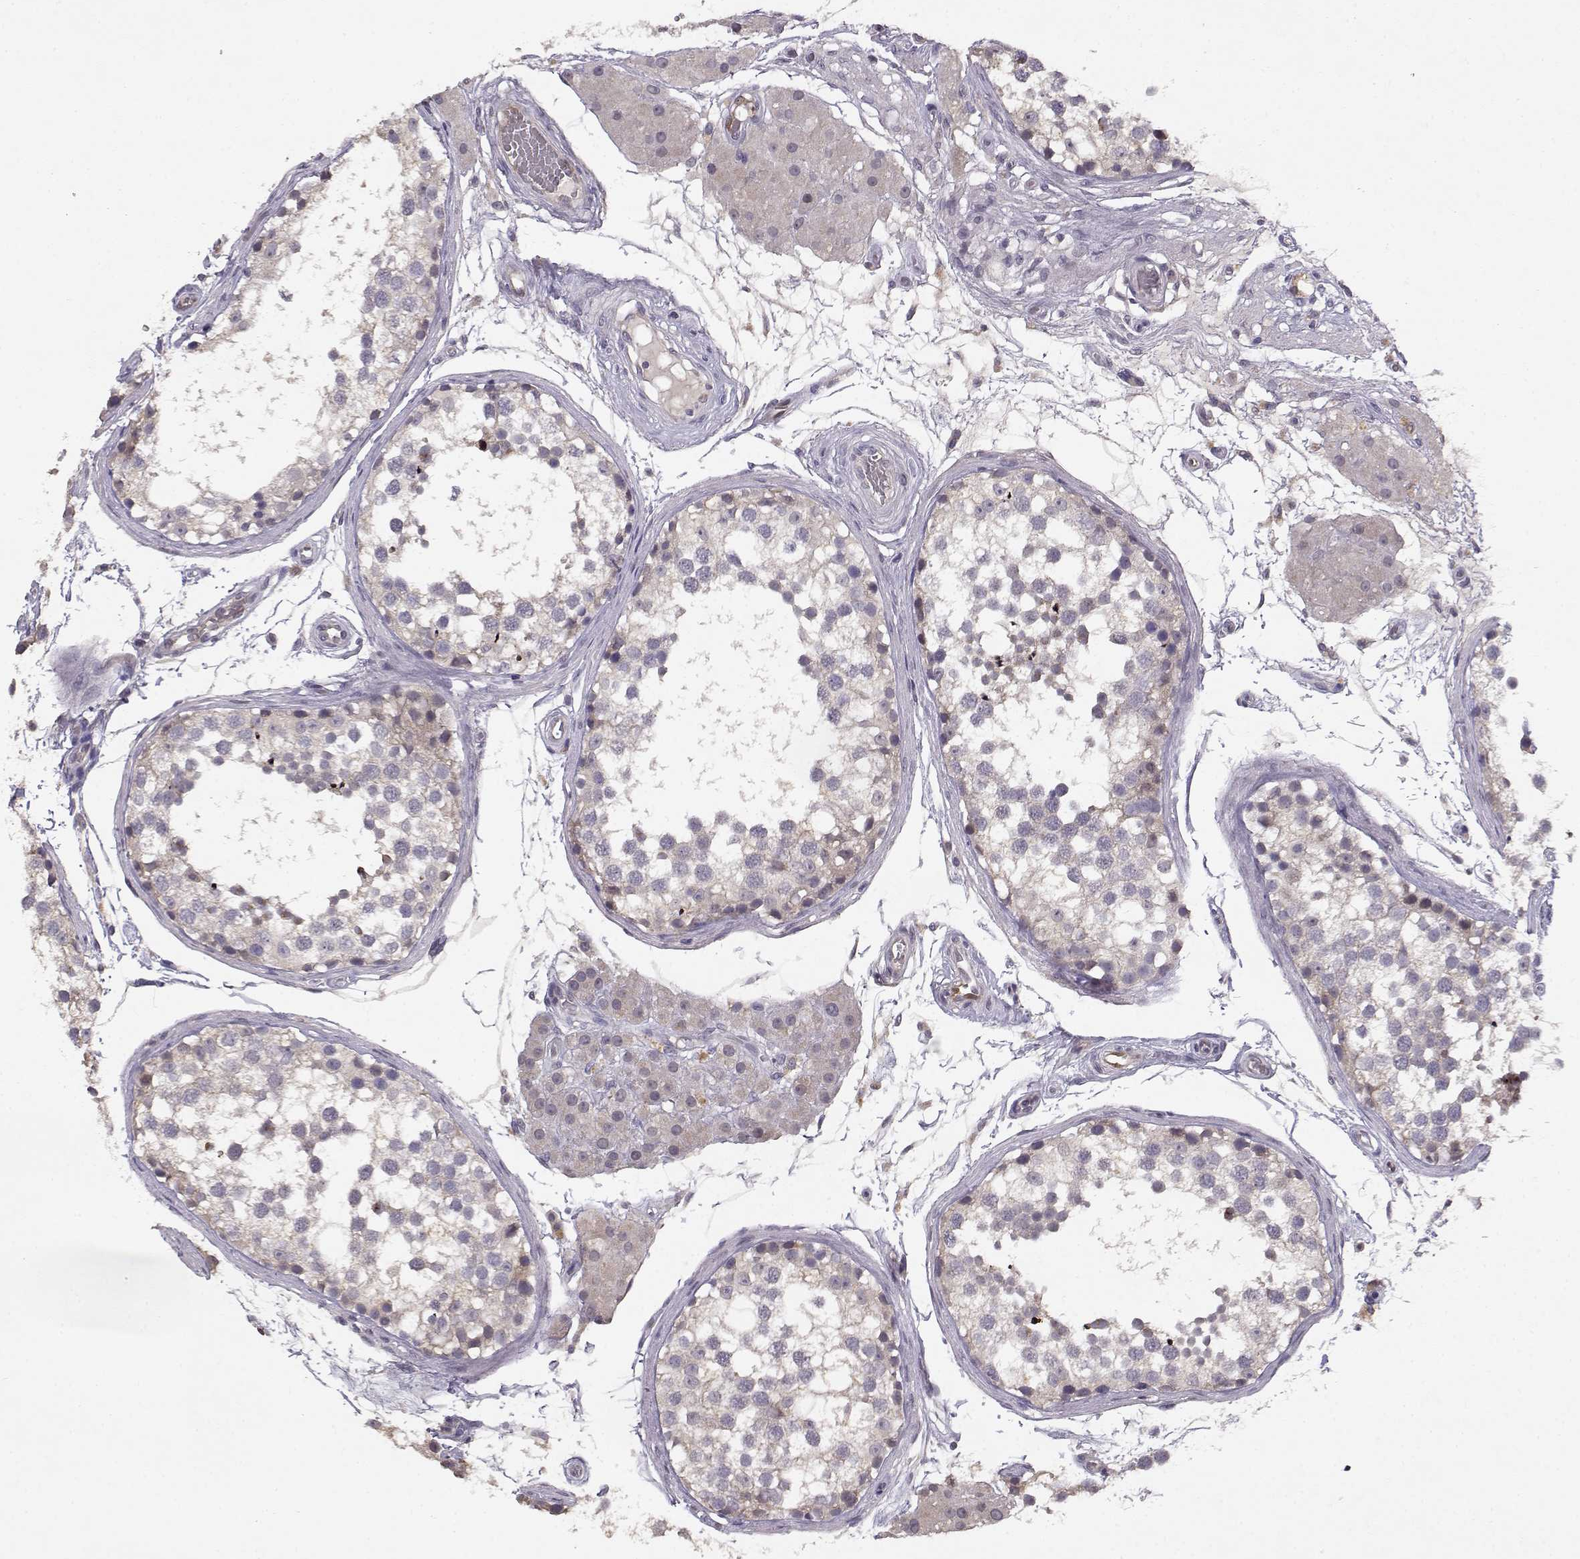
{"staining": {"intensity": "strong", "quantity": "<25%", "location": "cytoplasmic/membranous"}, "tissue": "testis", "cell_type": "Cells in seminiferous ducts", "image_type": "normal", "snomed": [{"axis": "morphology", "description": "Normal tissue, NOS"}, {"axis": "morphology", "description": "Seminoma, NOS"}, {"axis": "topography", "description": "Testis"}], "caption": "Testis stained with DAB (3,3'-diaminobenzidine) immunohistochemistry (IHC) displays medium levels of strong cytoplasmic/membranous staining in approximately <25% of cells in seminiferous ducts.", "gene": "BMX", "patient": {"sex": "male", "age": 65}}